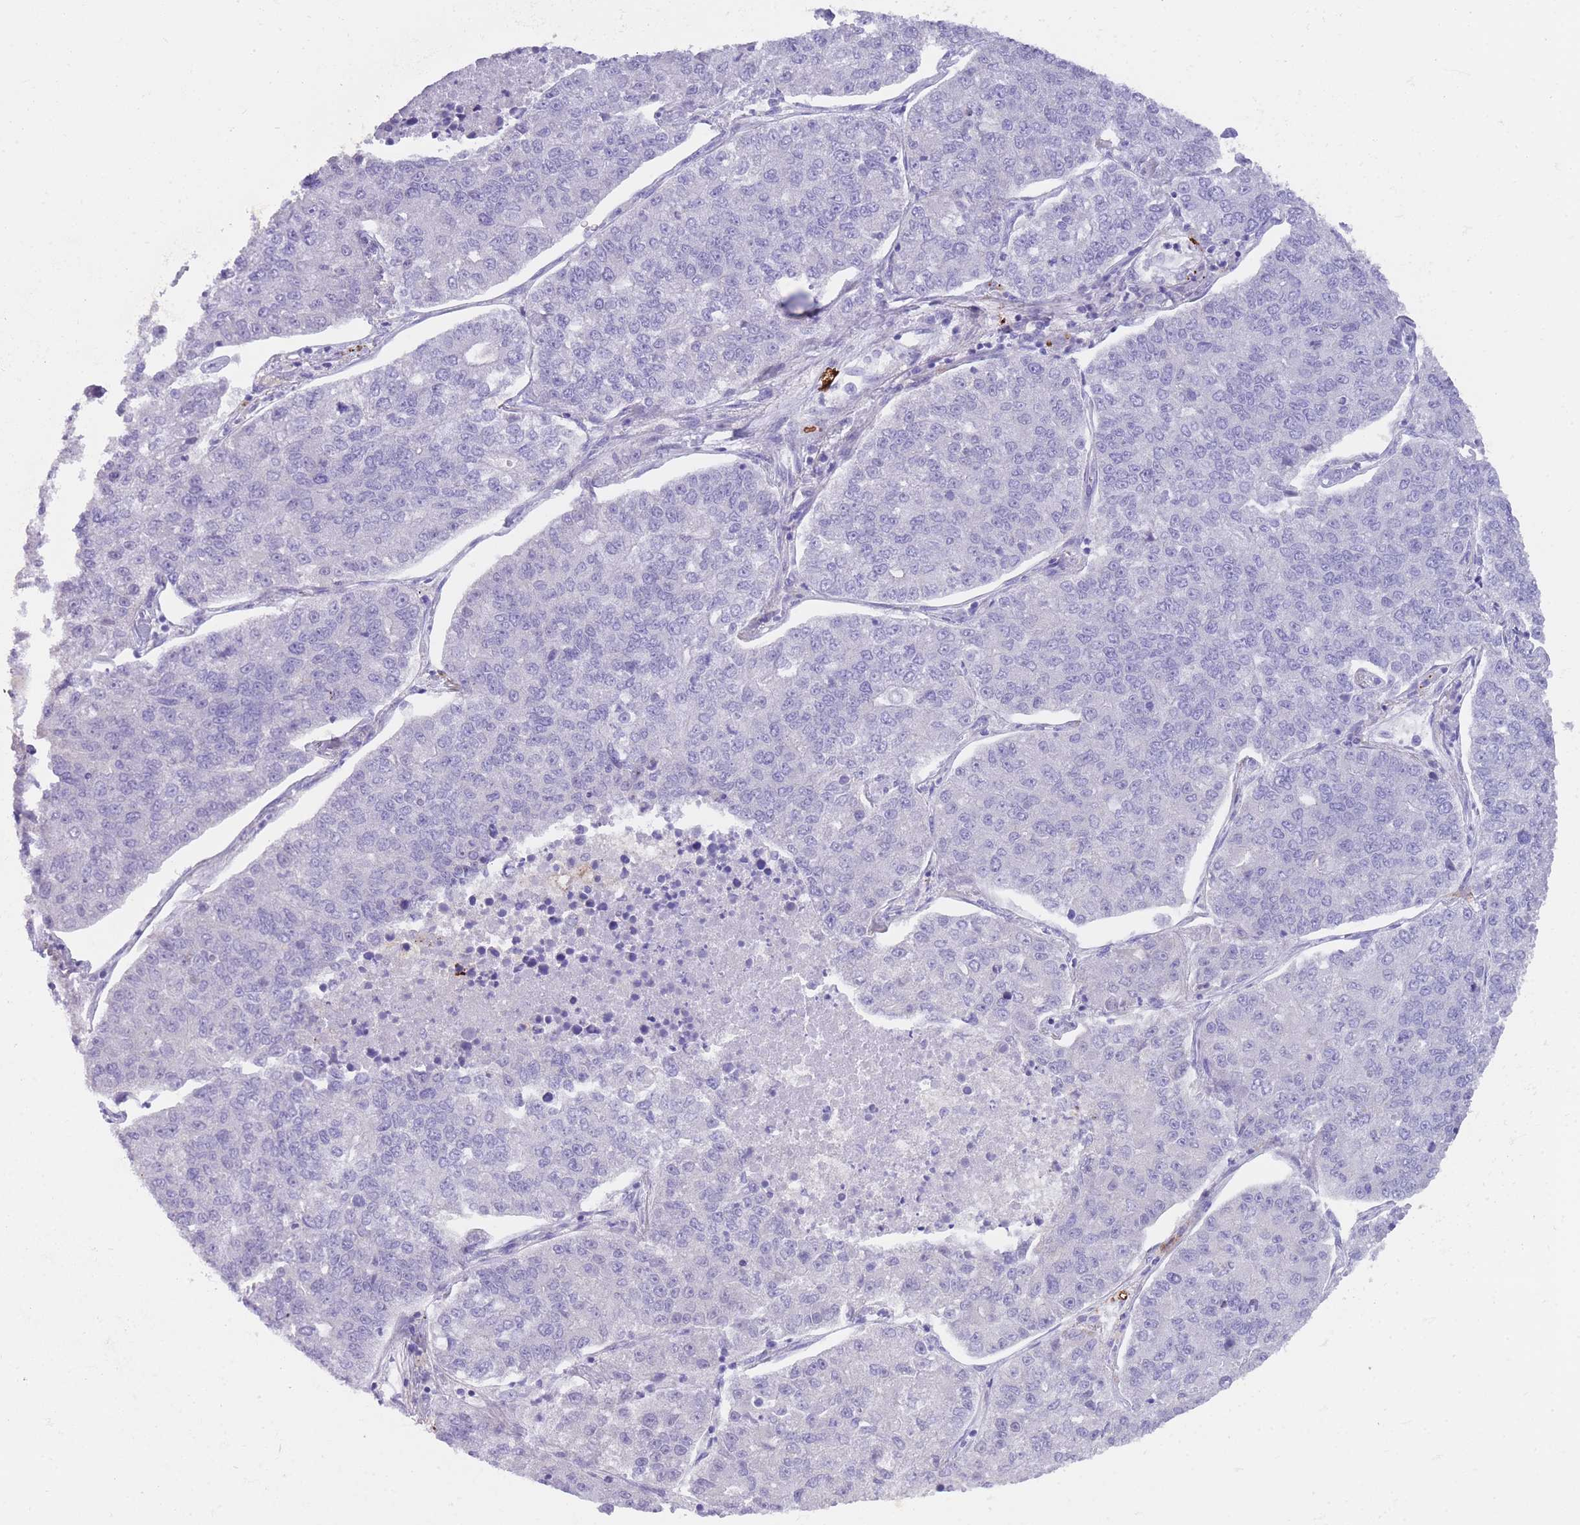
{"staining": {"intensity": "negative", "quantity": "none", "location": "none"}, "tissue": "lung cancer", "cell_type": "Tumor cells", "image_type": "cancer", "snomed": [{"axis": "morphology", "description": "Adenocarcinoma, NOS"}, {"axis": "topography", "description": "Lung"}], "caption": "Human lung cancer (adenocarcinoma) stained for a protein using immunohistochemistry shows no staining in tumor cells.", "gene": "QTRT1", "patient": {"sex": "male", "age": 49}}